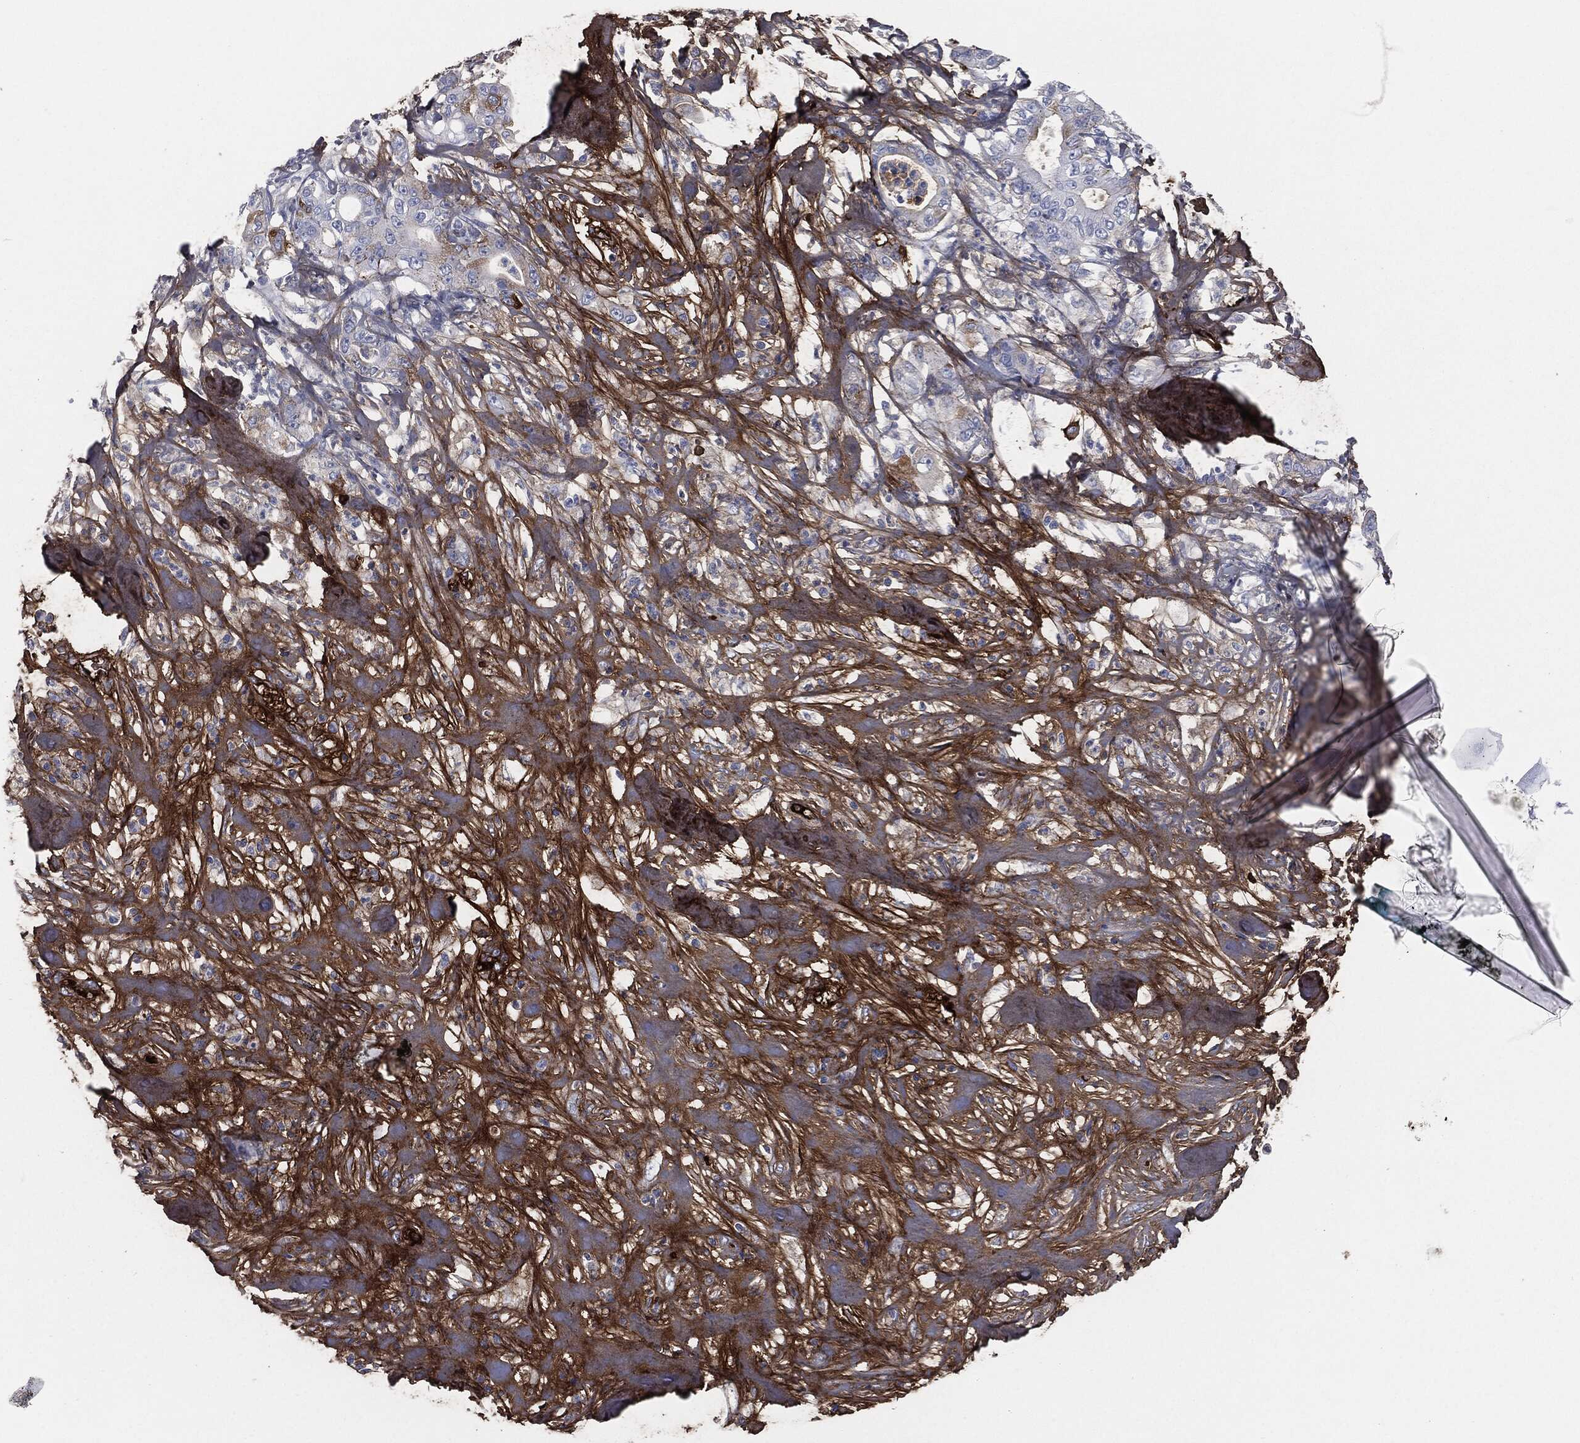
{"staining": {"intensity": "negative", "quantity": "none", "location": "none"}, "tissue": "pancreatic cancer", "cell_type": "Tumor cells", "image_type": "cancer", "snomed": [{"axis": "morphology", "description": "Adenocarcinoma, NOS"}, {"axis": "topography", "description": "Pancreas"}], "caption": "Immunohistochemical staining of human pancreatic adenocarcinoma displays no significant expression in tumor cells.", "gene": "APOB", "patient": {"sex": "male", "age": 71}}